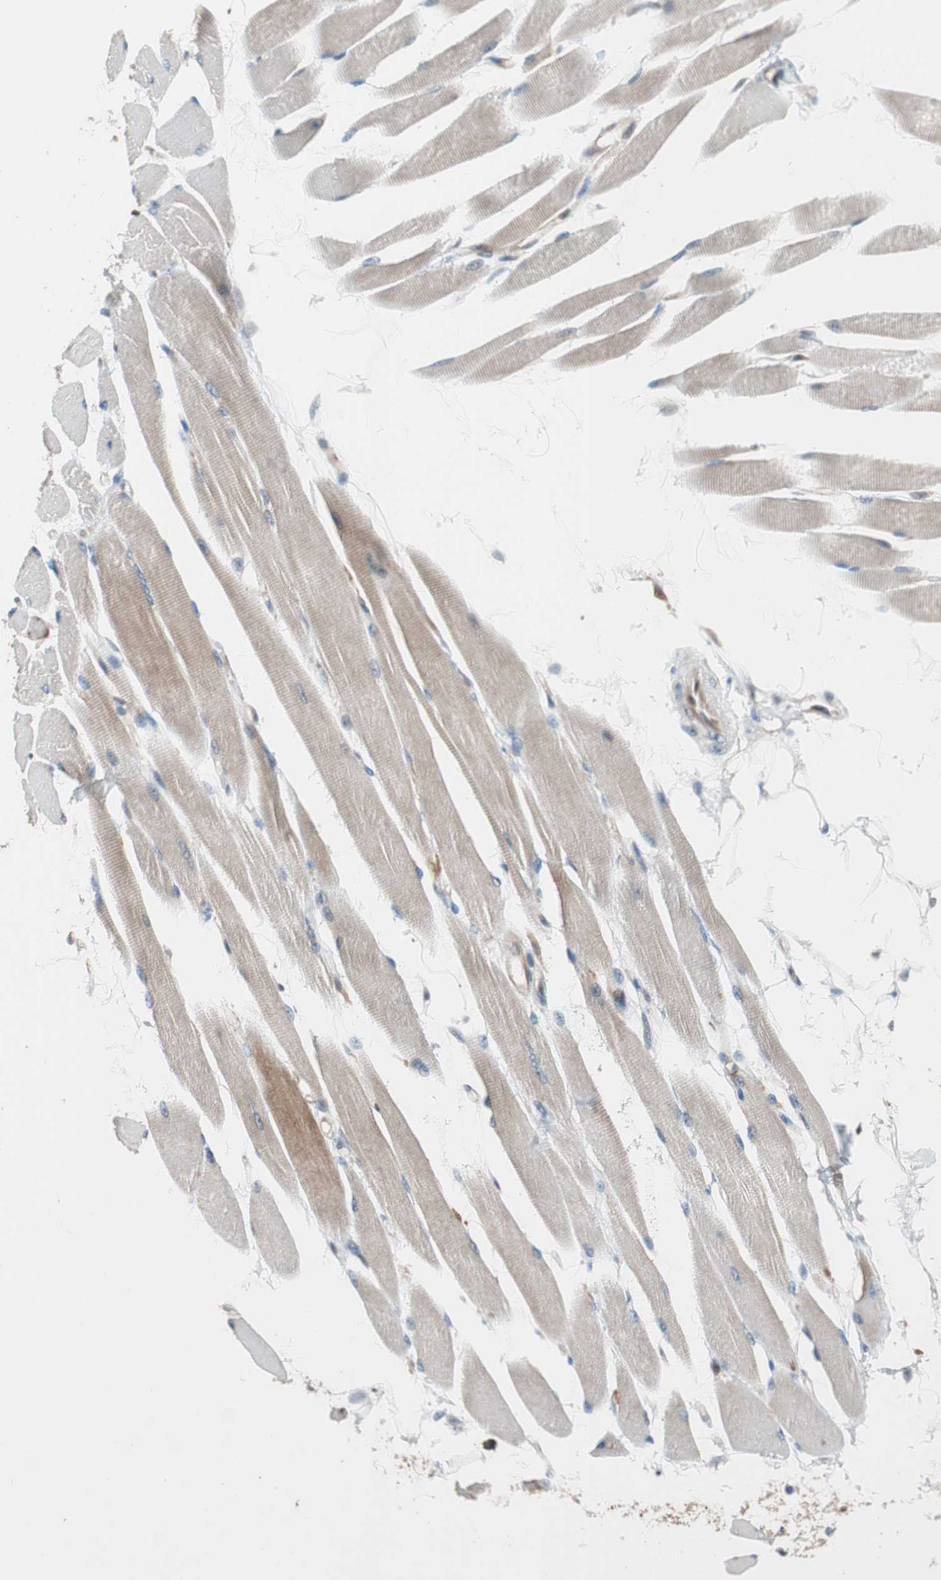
{"staining": {"intensity": "weak", "quantity": "<25%", "location": "cytoplasmic/membranous"}, "tissue": "skeletal muscle", "cell_type": "Myocytes", "image_type": "normal", "snomed": [{"axis": "morphology", "description": "Normal tissue, NOS"}, {"axis": "topography", "description": "Skeletal muscle"}, {"axis": "topography", "description": "Peripheral nerve tissue"}], "caption": "Immunohistochemistry (IHC) photomicrograph of benign skeletal muscle stained for a protein (brown), which demonstrates no positivity in myocytes. (Stains: DAB (3,3'-diaminobenzidine) IHC with hematoxylin counter stain, Microscopy: brightfield microscopy at high magnification).", "gene": "P3R3URF", "patient": {"sex": "female", "age": 84}}